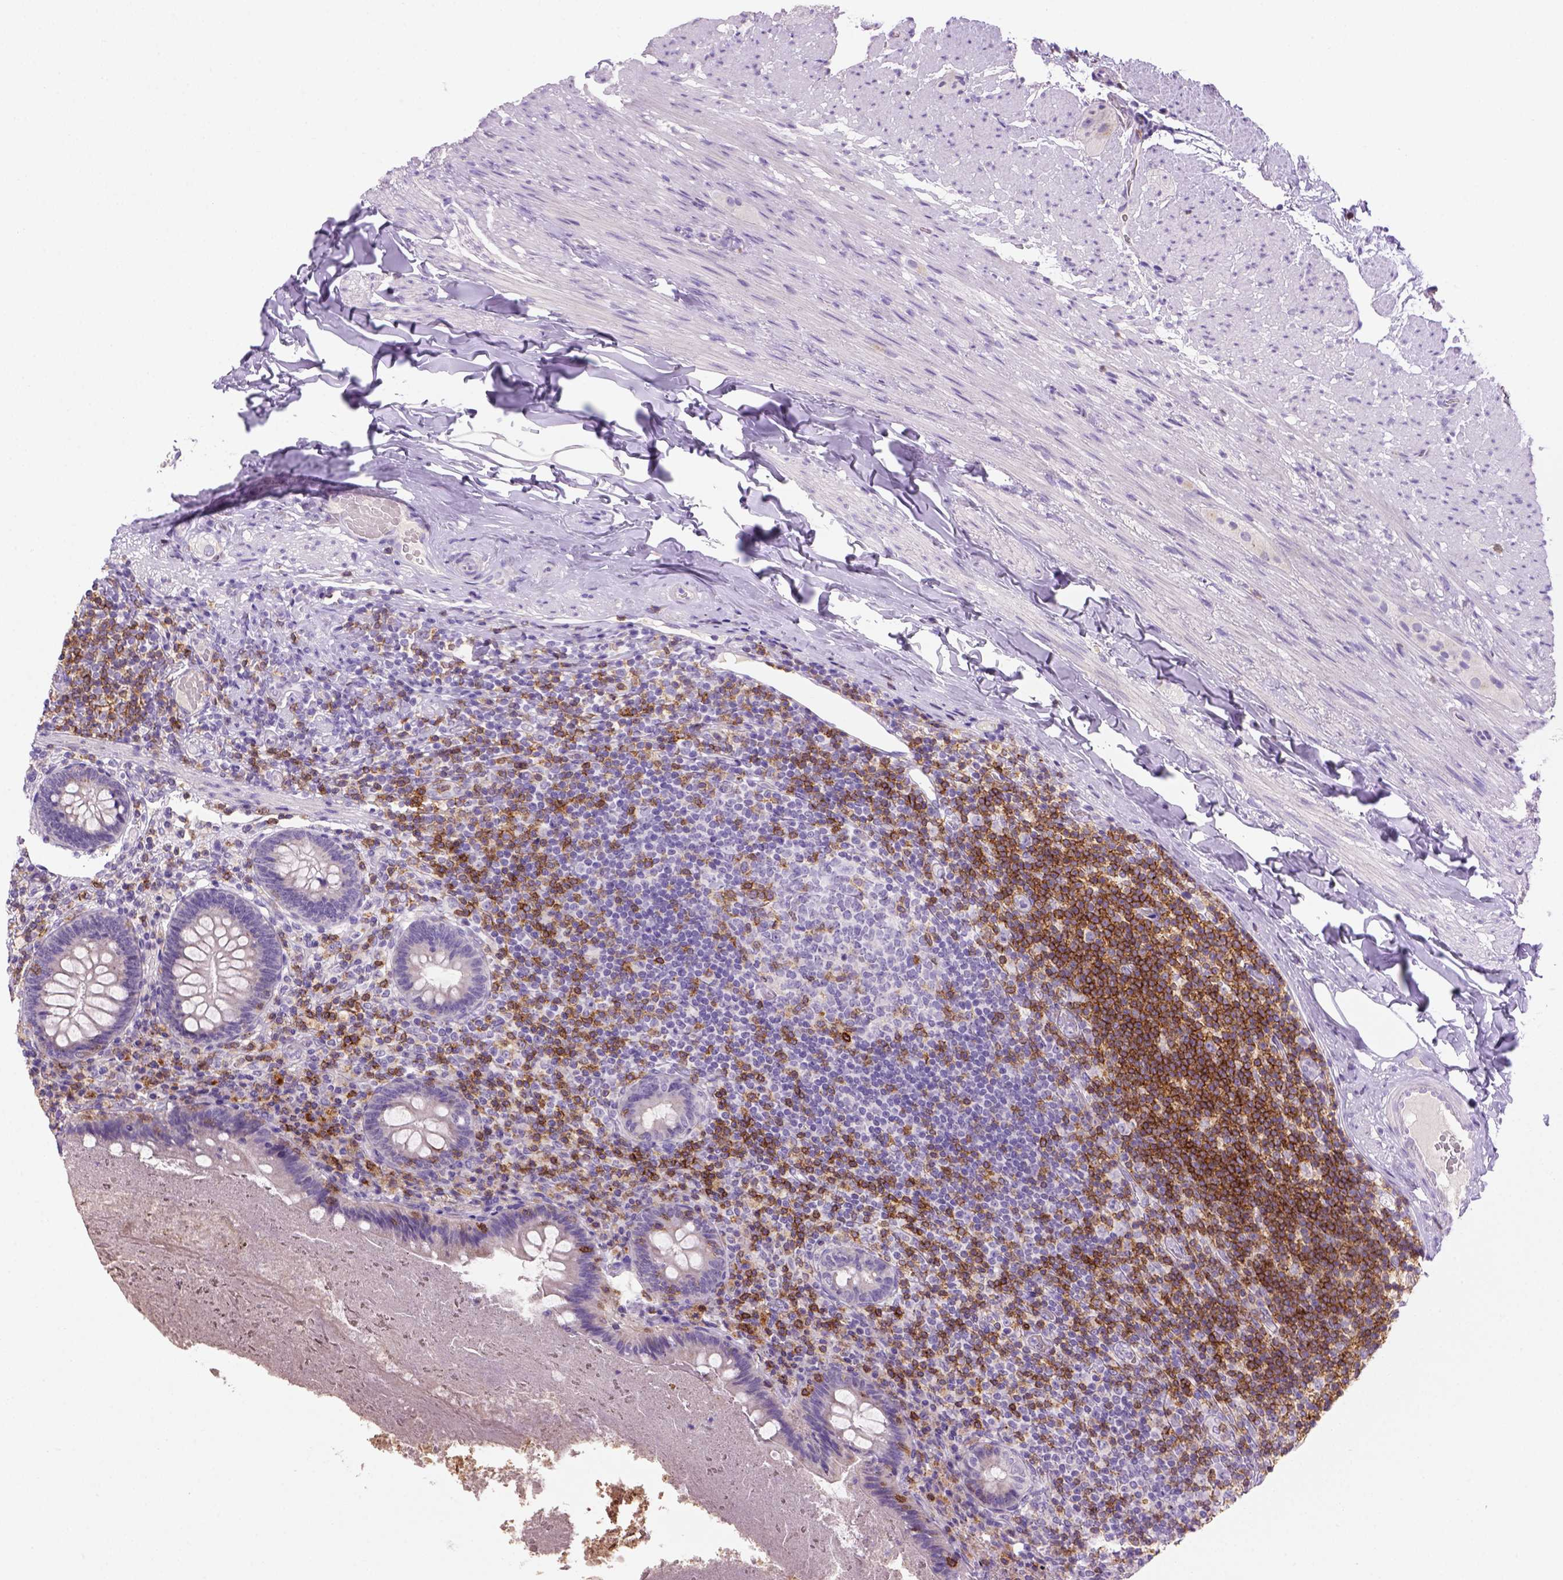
{"staining": {"intensity": "negative", "quantity": "none", "location": "none"}, "tissue": "appendix", "cell_type": "Glandular cells", "image_type": "normal", "snomed": [{"axis": "morphology", "description": "Normal tissue, NOS"}, {"axis": "topography", "description": "Appendix"}], "caption": "Glandular cells show no significant positivity in unremarkable appendix. Brightfield microscopy of immunohistochemistry (IHC) stained with DAB (3,3'-diaminobenzidine) (brown) and hematoxylin (blue), captured at high magnification.", "gene": "CD3E", "patient": {"sex": "male", "age": 47}}